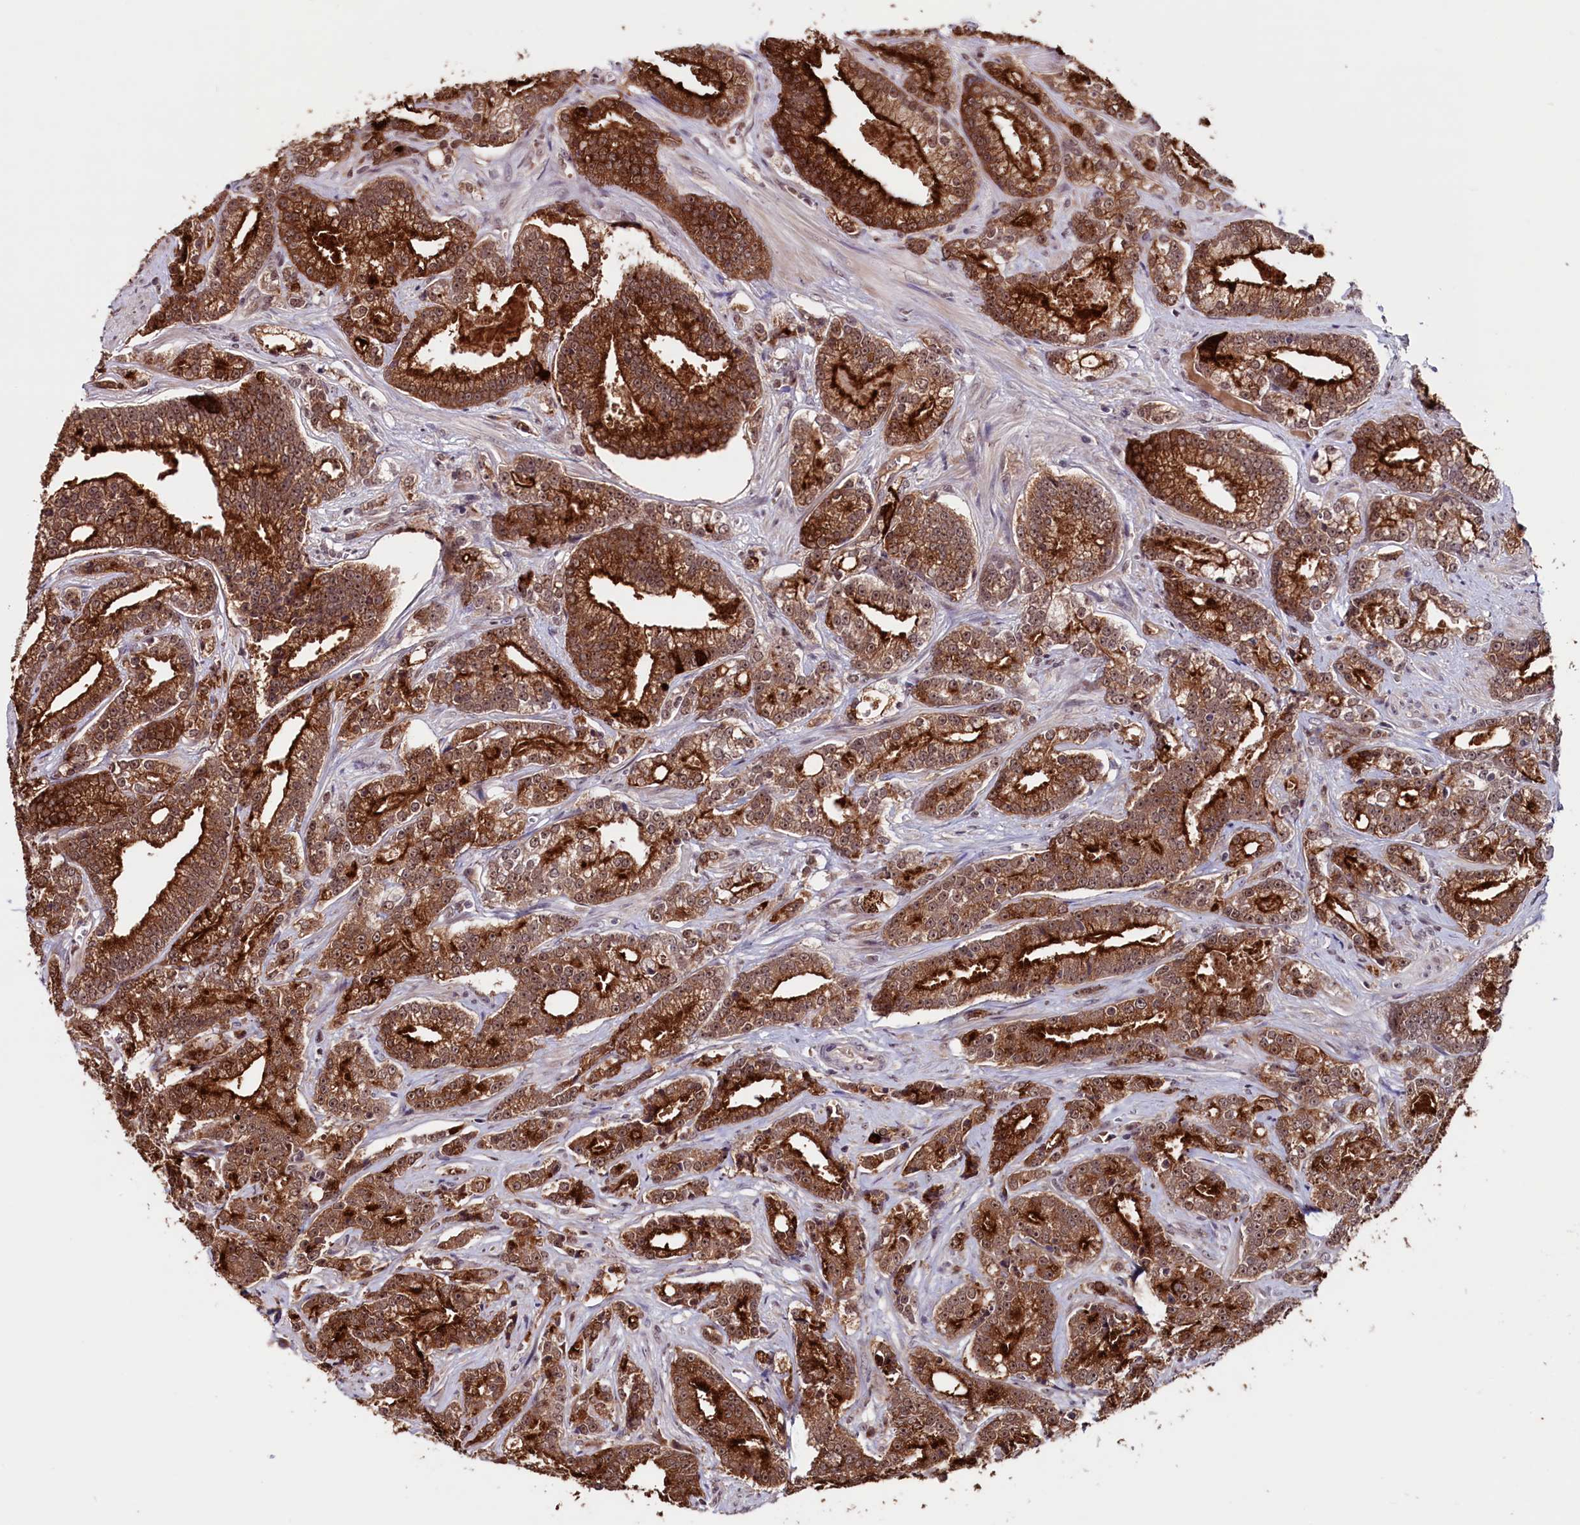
{"staining": {"intensity": "strong", "quantity": ">75%", "location": "cytoplasmic/membranous,nuclear"}, "tissue": "prostate cancer", "cell_type": "Tumor cells", "image_type": "cancer", "snomed": [{"axis": "morphology", "description": "Adenocarcinoma, High grade"}, {"axis": "topography", "description": "Prostate"}], "caption": "Immunohistochemistry (DAB (3,3'-diaminobenzidine)) staining of human prostate adenocarcinoma (high-grade) reveals strong cytoplasmic/membranous and nuclear protein expression in approximately >75% of tumor cells.", "gene": "RNMT", "patient": {"sex": "male", "age": 67}}